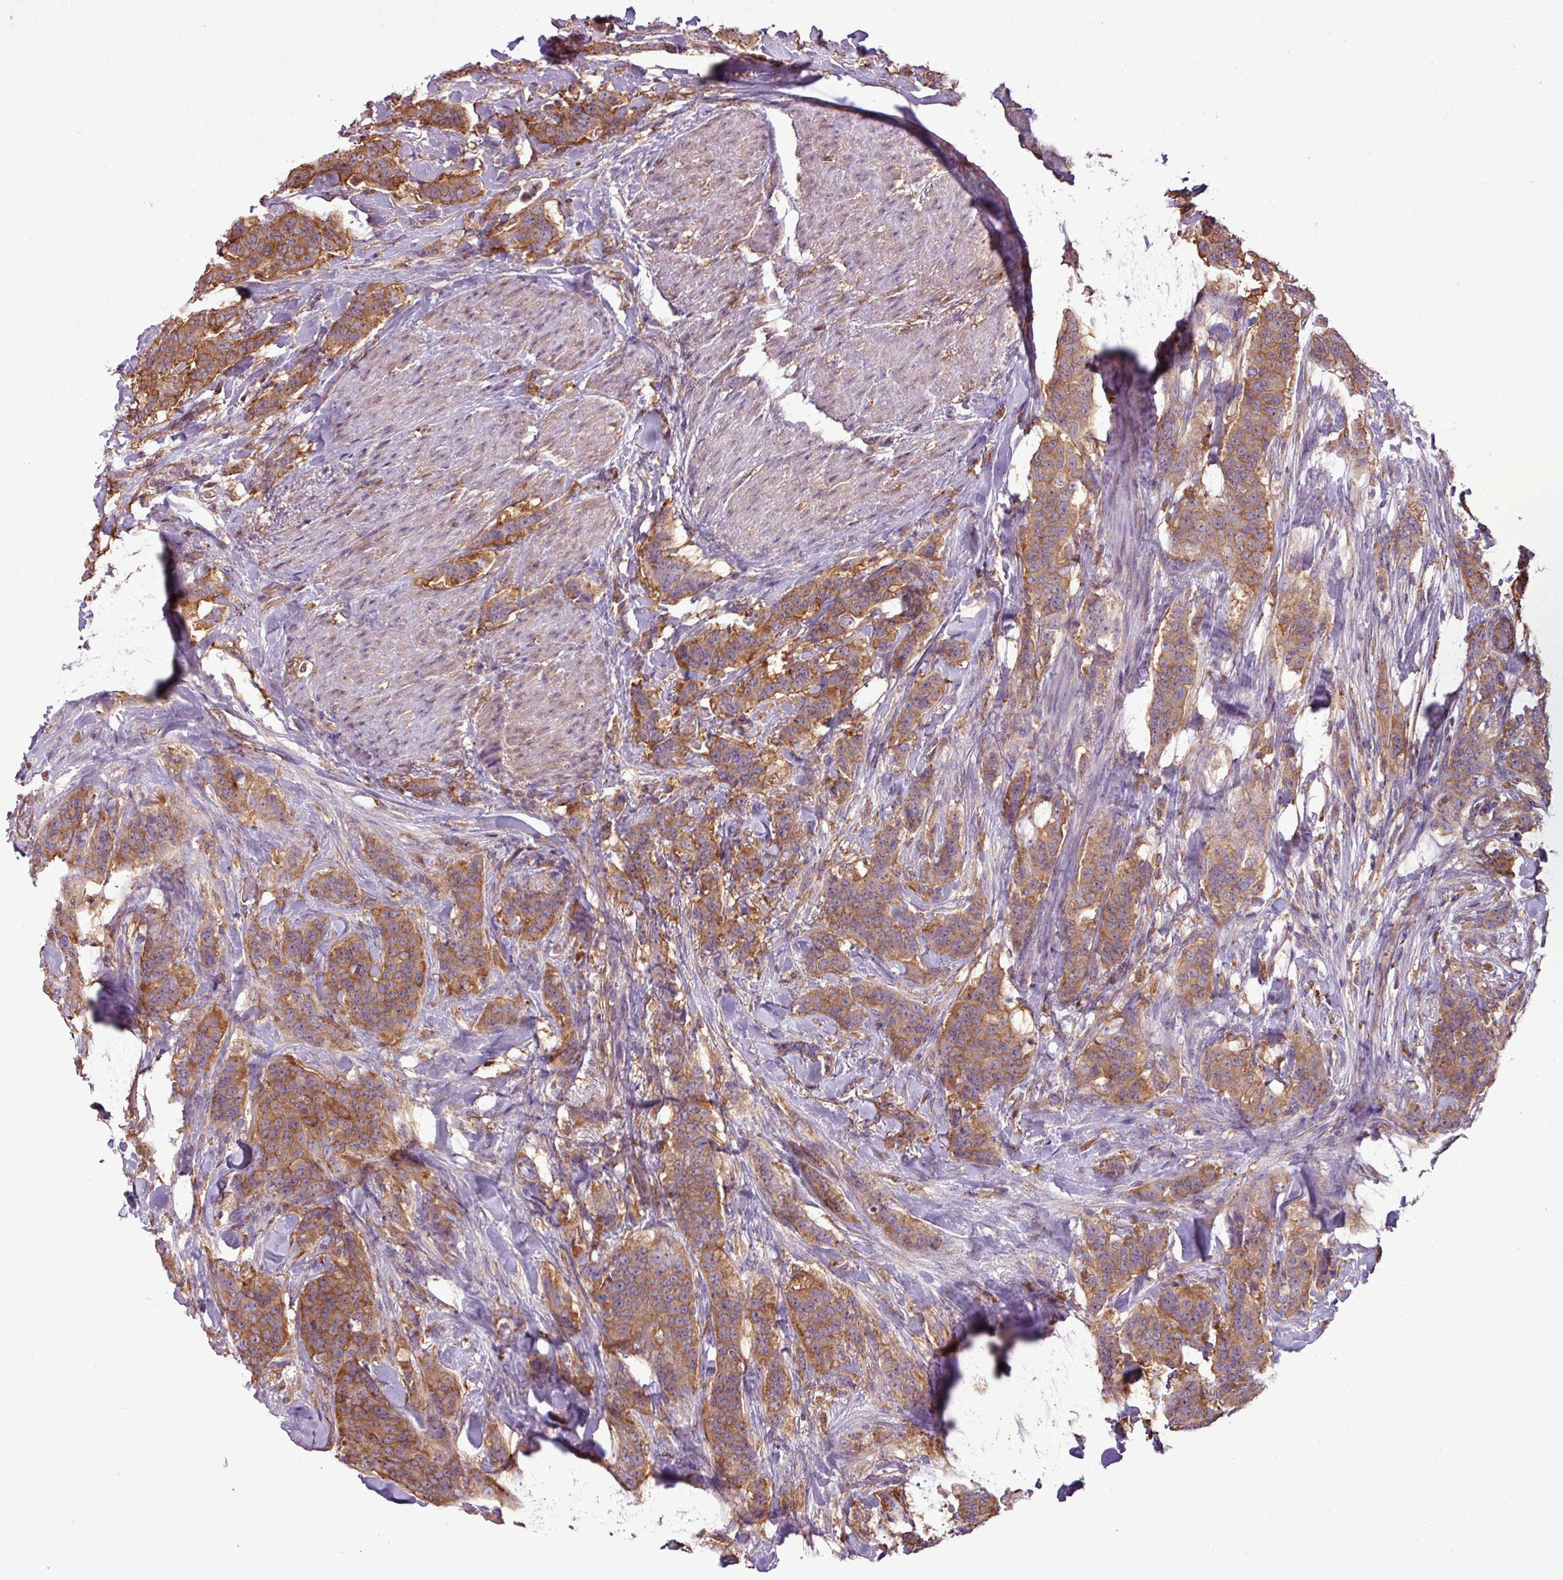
{"staining": {"intensity": "moderate", "quantity": ">75%", "location": "cytoplasmic/membranous"}, "tissue": "breast cancer", "cell_type": "Tumor cells", "image_type": "cancer", "snomed": [{"axis": "morphology", "description": "Duct carcinoma"}, {"axis": "topography", "description": "Breast"}], "caption": "Immunohistochemistry photomicrograph of breast cancer stained for a protein (brown), which displays medium levels of moderate cytoplasmic/membranous positivity in about >75% of tumor cells.", "gene": "PACSIN2", "patient": {"sex": "female", "age": 40}}